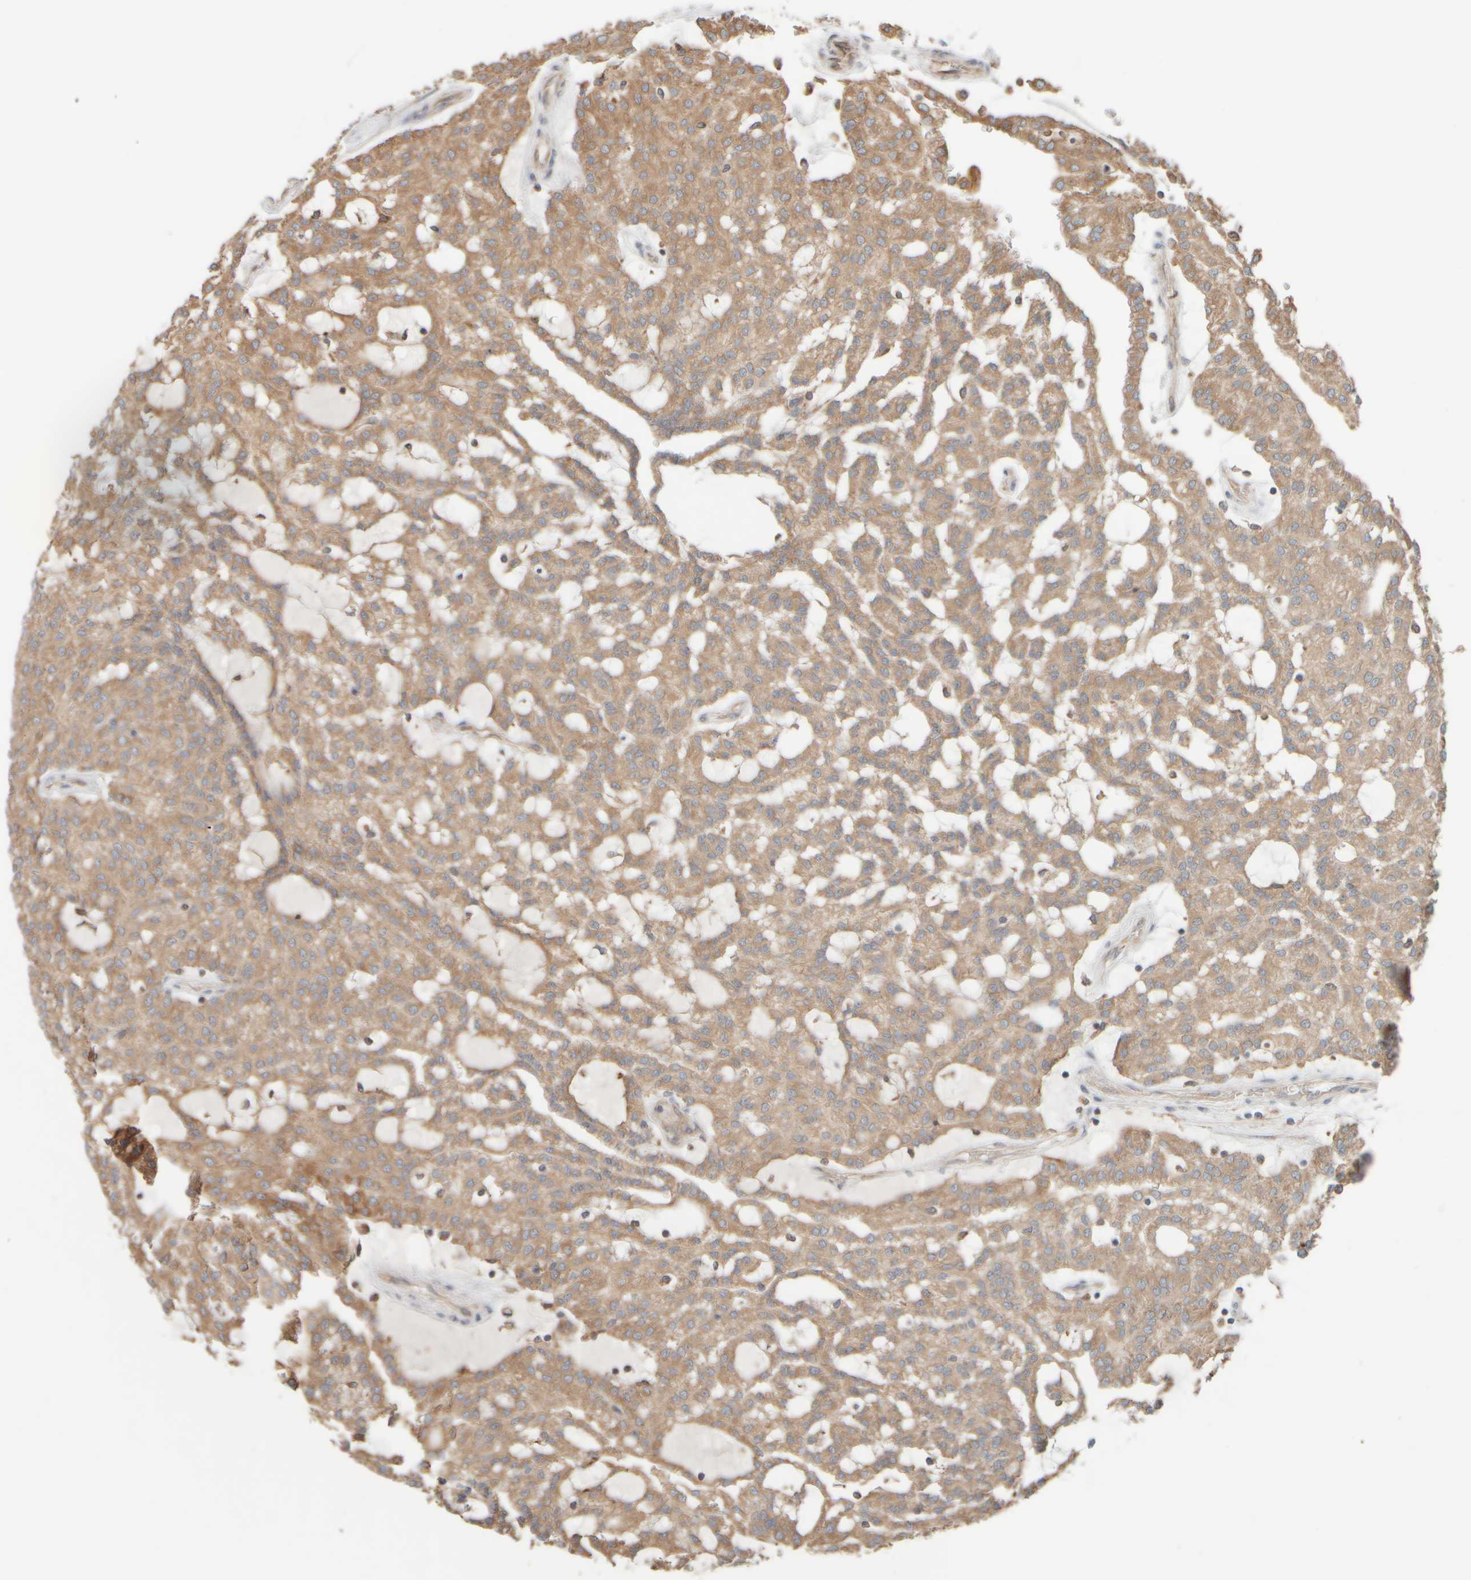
{"staining": {"intensity": "moderate", "quantity": ">75%", "location": "cytoplasmic/membranous"}, "tissue": "renal cancer", "cell_type": "Tumor cells", "image_type": "cancer", "snomed": [{"axis": "morphology", "description": "Adenocarcinoma, NOS"}, {"axis": "topography", "description": "Kidney"}], "caption": "Immunohistochemical staining of human adenocarcinoma (renal) demonstrates medium levels of moderate cytoplasmic/membranous staining in approximately >75% of tumor cells. (brown staining indicates protein expression, while blue staining denotes nuclei).", "gene": "EIF2B3", "patient": {"sex": "male", "age": 63}}